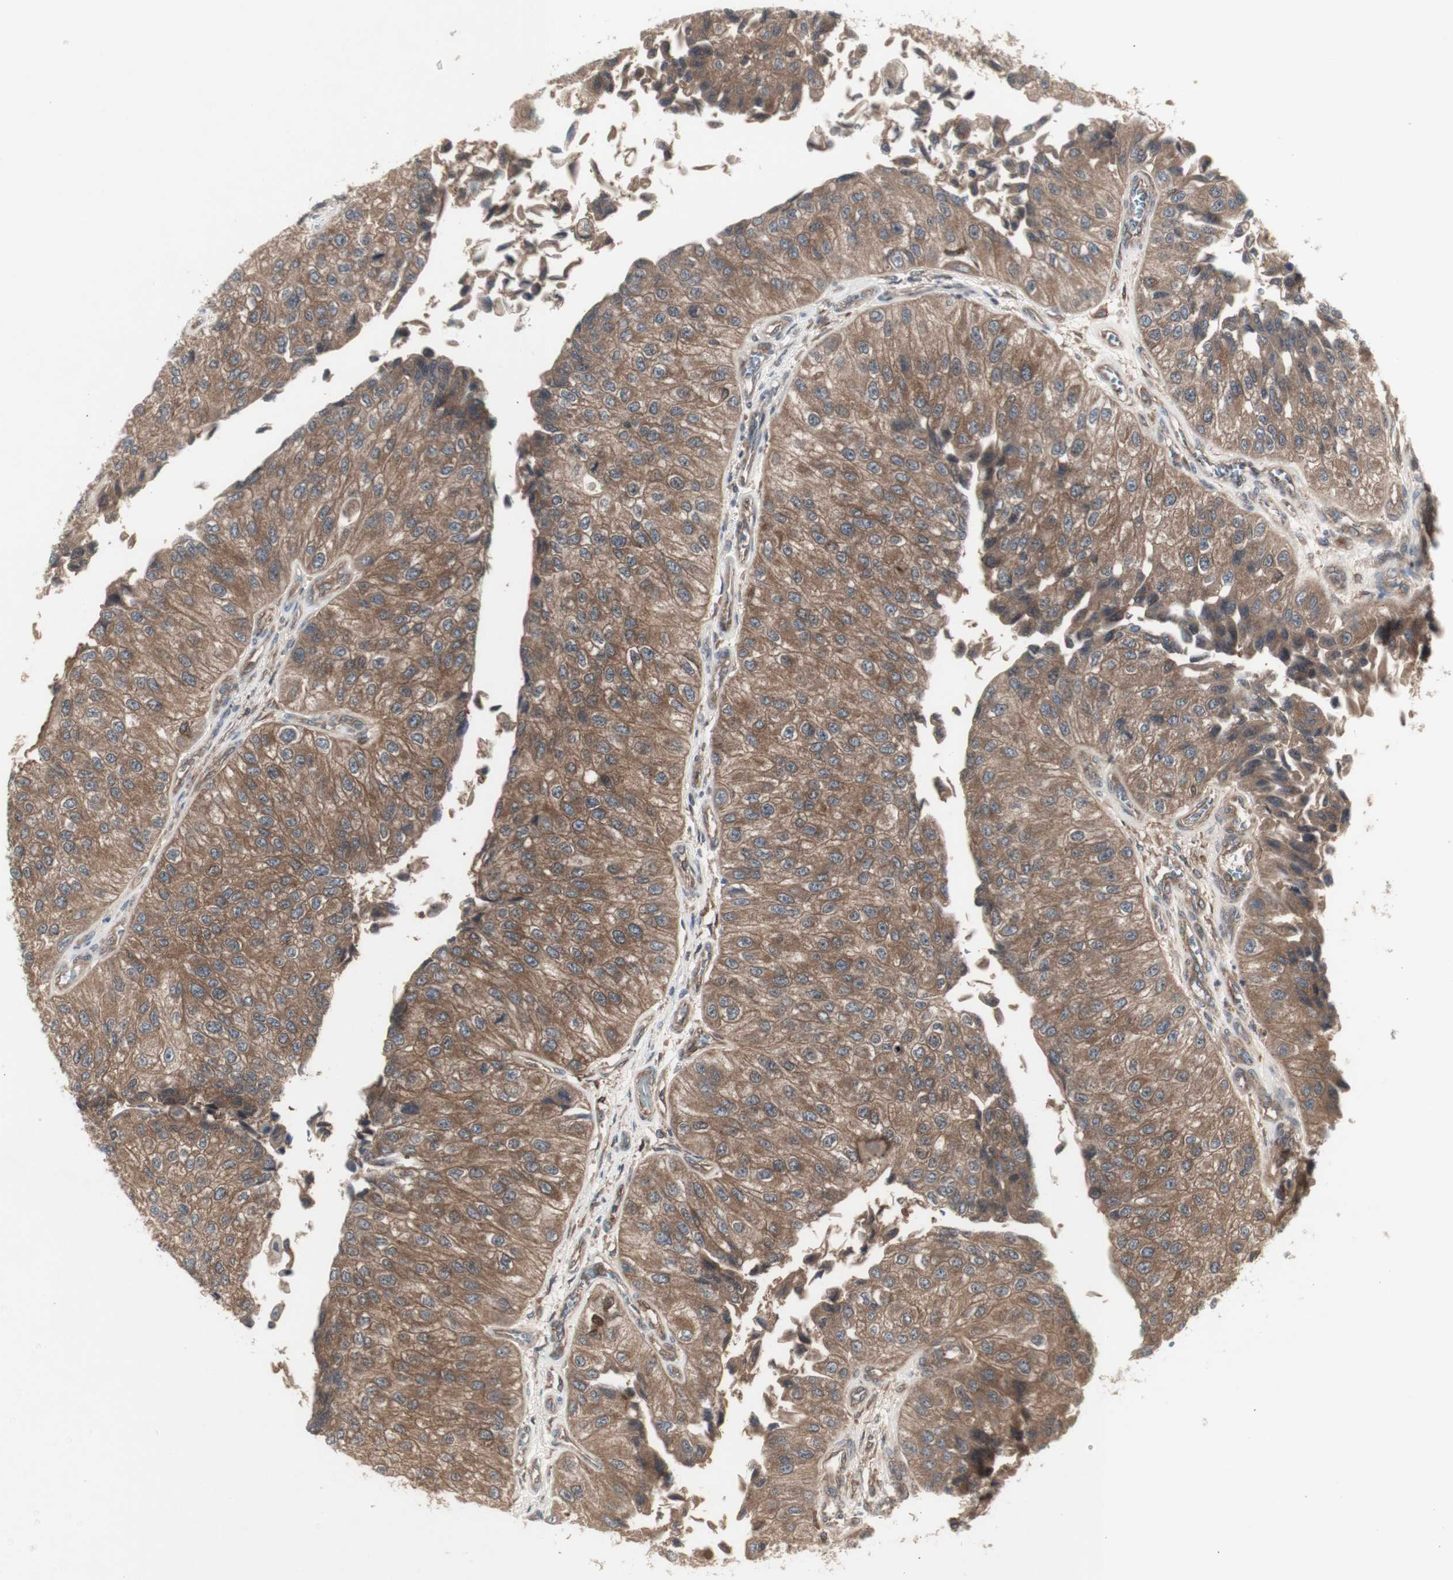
{"staining": {"intensity": "moderate", "quantity": ">75%", "location": "cytoplasmic/membranous"}, "tissue": "urothelial cancer", "cell_type": "Tumor cells", "image_type": "cancer", "snomed": [{"axis": "morphology", "description": "Urothelial carcinoma, High grade"}, {"axis": "topography", "description": "Kidney"}, {"axis": "topography", "description": "Urinary bladder"}], "caption": "IHC histopathology image of urothelial cancer stained for a protein (brown), which demonstrates medium levels of moderate cytoplasmic/membranous expression in approximately >75% of tumor cells.", "gene": "CHURC1-FNTB", "patient": {"sex": "male", "age": 77}}